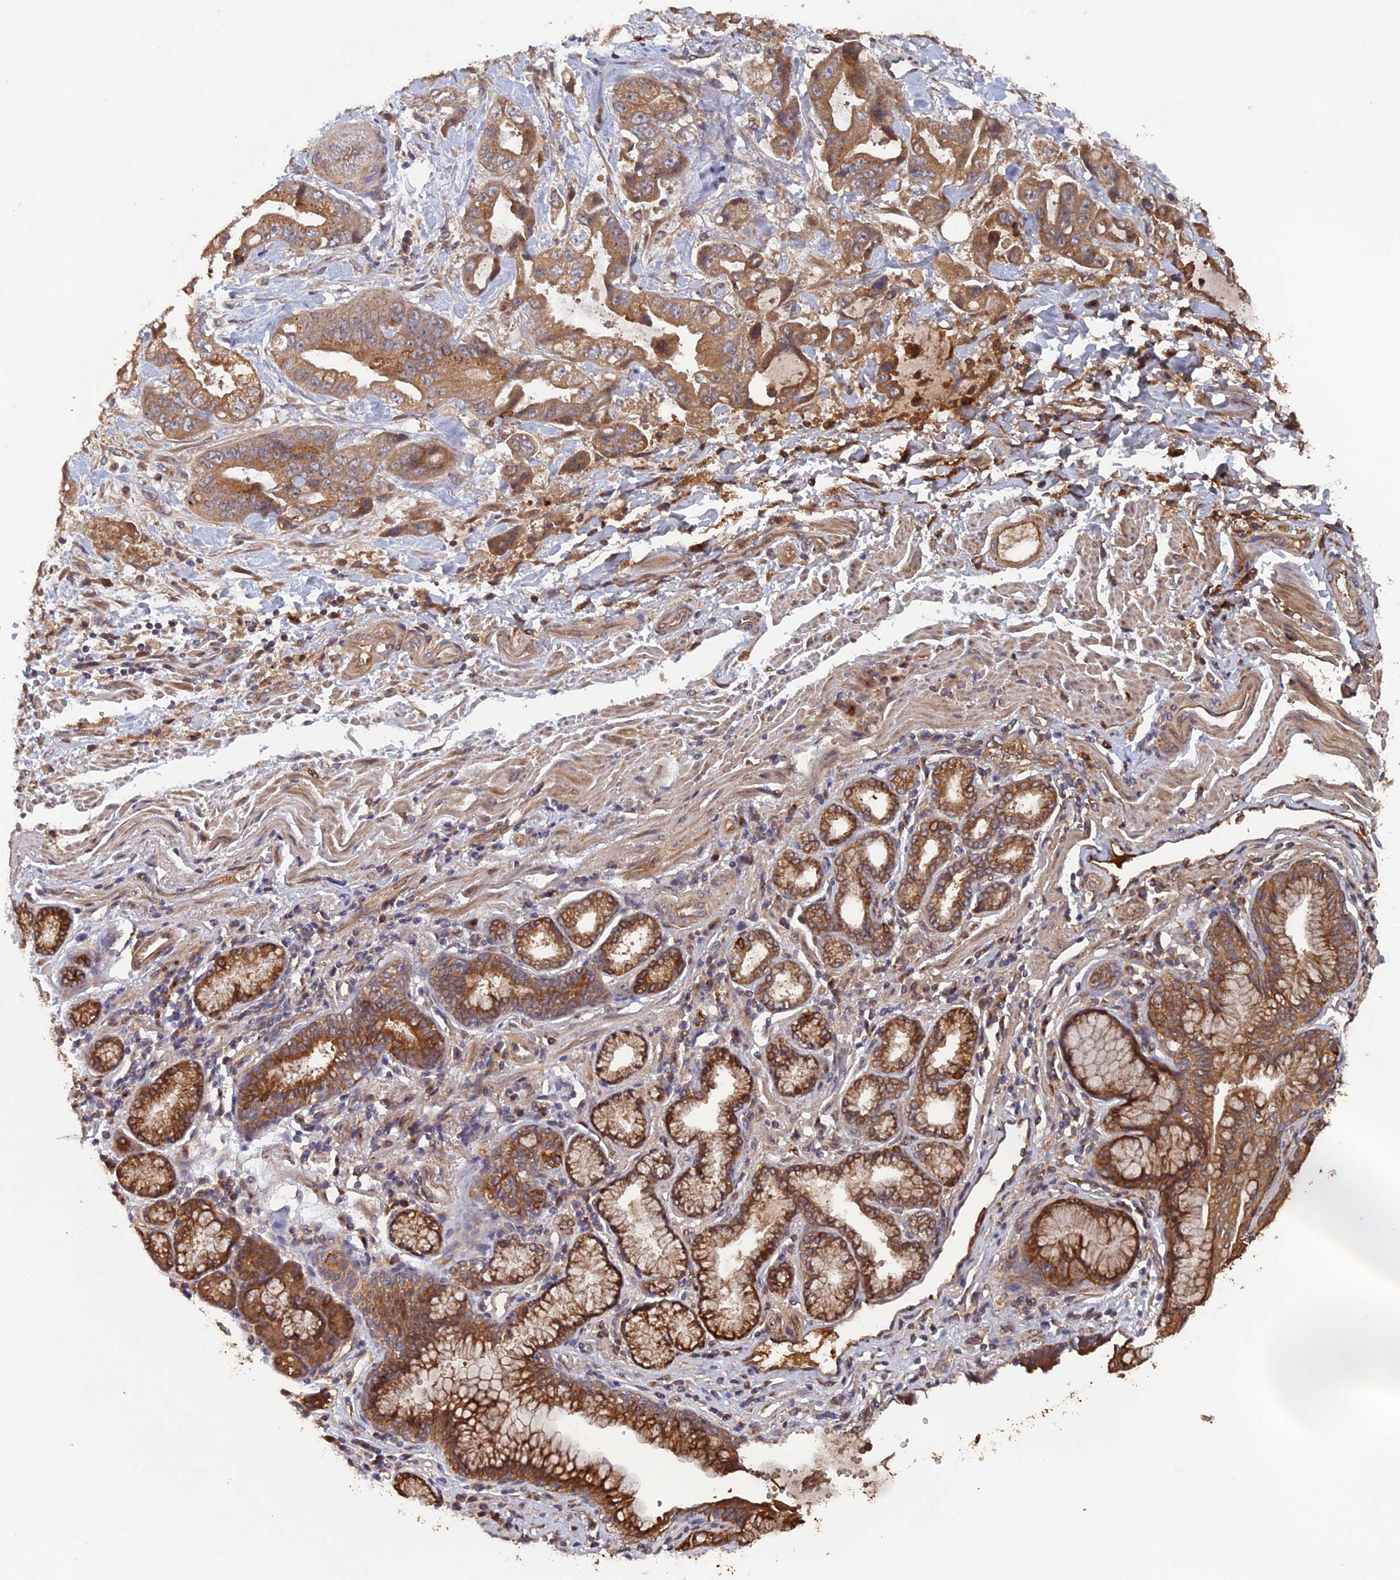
{"staining": {"intensity": "moderate", "quantity": ">75%", "location": "cytoplasmic/membranous"}, "tissue": "stomach cancer", "cell_type": "Tumor cells", "image_type": "cancer", "snomed": [{"axis": "morphology", "description": "Adenocarcinoma, NOS"}, {"axis": "topography", "description": "Stomach"}], "caption": "Immunohistochemical staining of adenocarcinoma (stomach) reveals medium levels of moderate cytoplasmic/membranous protein staining in approximately >75% of tumor cells. (DAB (3,3'-diaminobenzidine) = brown stain, brightfield microscopy at high magnification).", "gene": "VPS37C", "patient": {"sex": "male", "age": 62}}